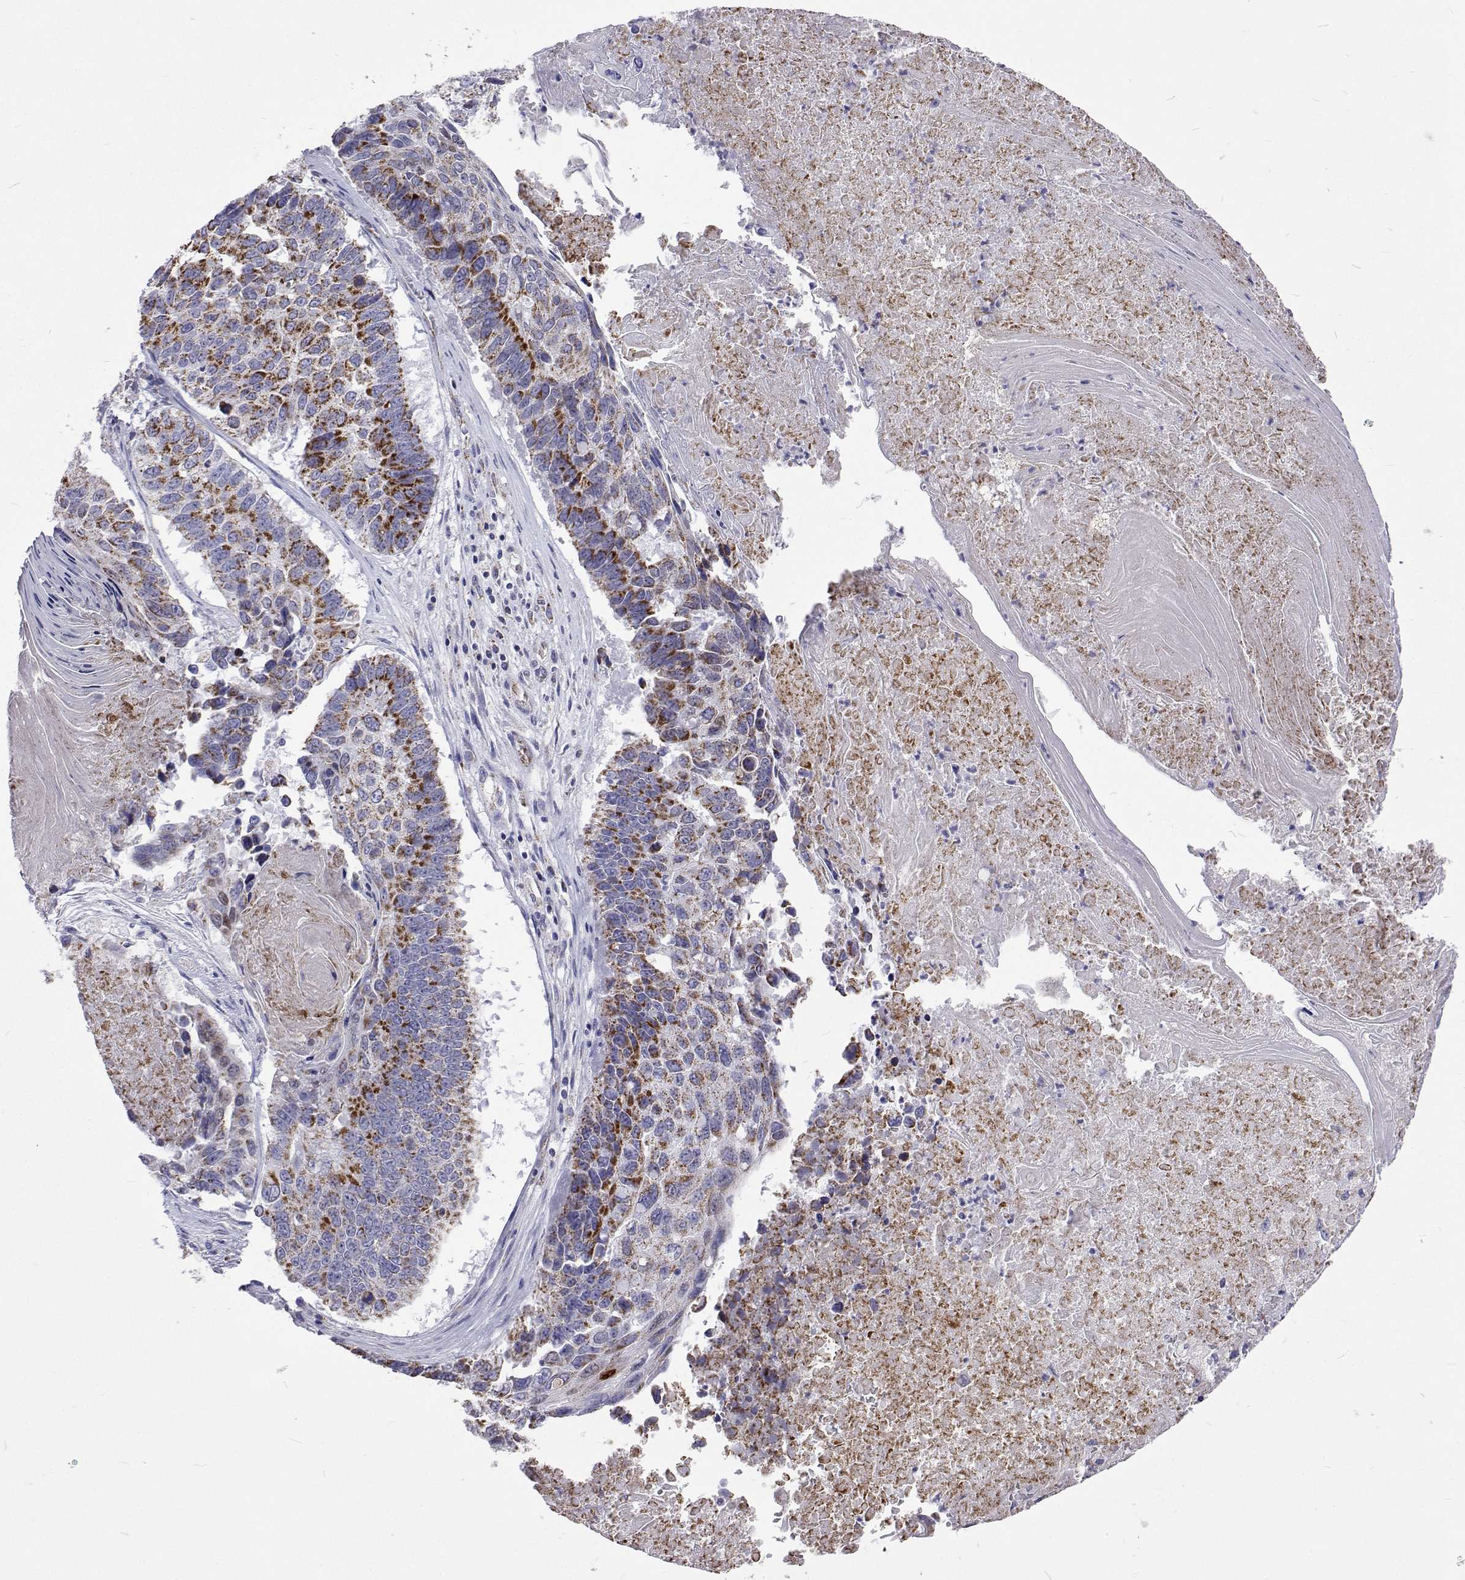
{"staining": {"intensity": "strong", "quantity": "25%-75%", "location": "cytoplasmic/membranous"}, "tissue": "lung cancer", "cell_type": "Tumor cells", "image_type": "cancer", "snomed": [{"axis": "morphology", "description": "Squamous cell carcinoma, NOS"}, {"axis": "topography", "description": "Lung"}], "caption": "A brown stain highlights strong cytoplasmic/membranous positivity of a protein in human lung cancer (squamous cell carcinoma) tumor cells.", "gene": "MCCC2", "patient": {"sex": "male", "age": 73}}